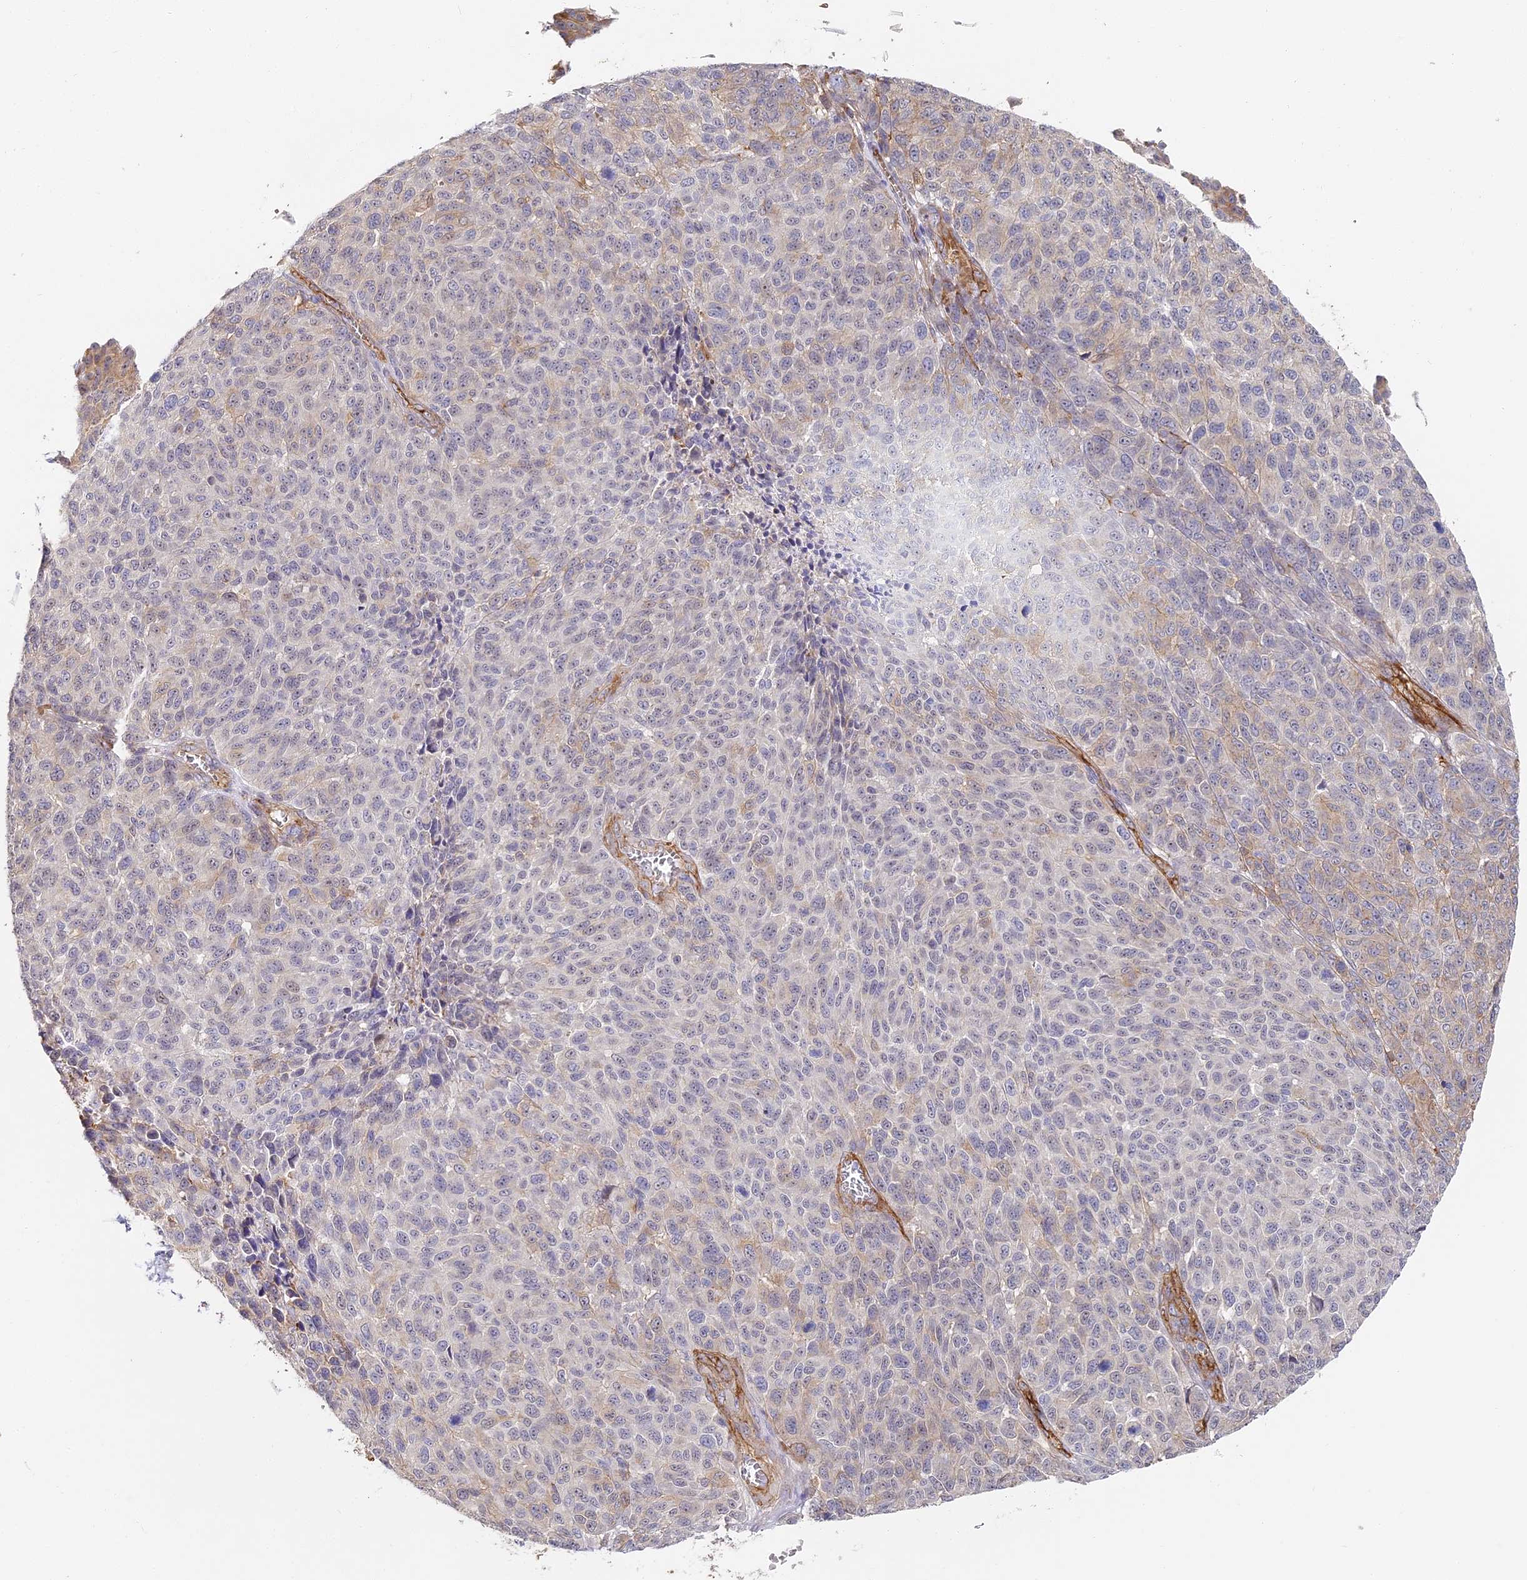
{"staining": {"intensity": "weak", "quantity": "<25%", "location": "cytoplasmic/membranous"}, "tissue": "melanoma", "cell_type": "Tumor cells", "image_type": "cancer", "snomed": [{"axis": "morphology", "description": "Malignant melanoma, NOS"}, {"axis": "topography", "description": "Skin"}], "caption": "A micrograph of human malignant melanoma is negative for staining in tumor cells. (Stains: DAB IHC with hematoxylin counter stain, Microscopy: brightfield microscopy at high magnification).", "gene": "CCDC30", "patient": {"sex": "male", "age": 49}}